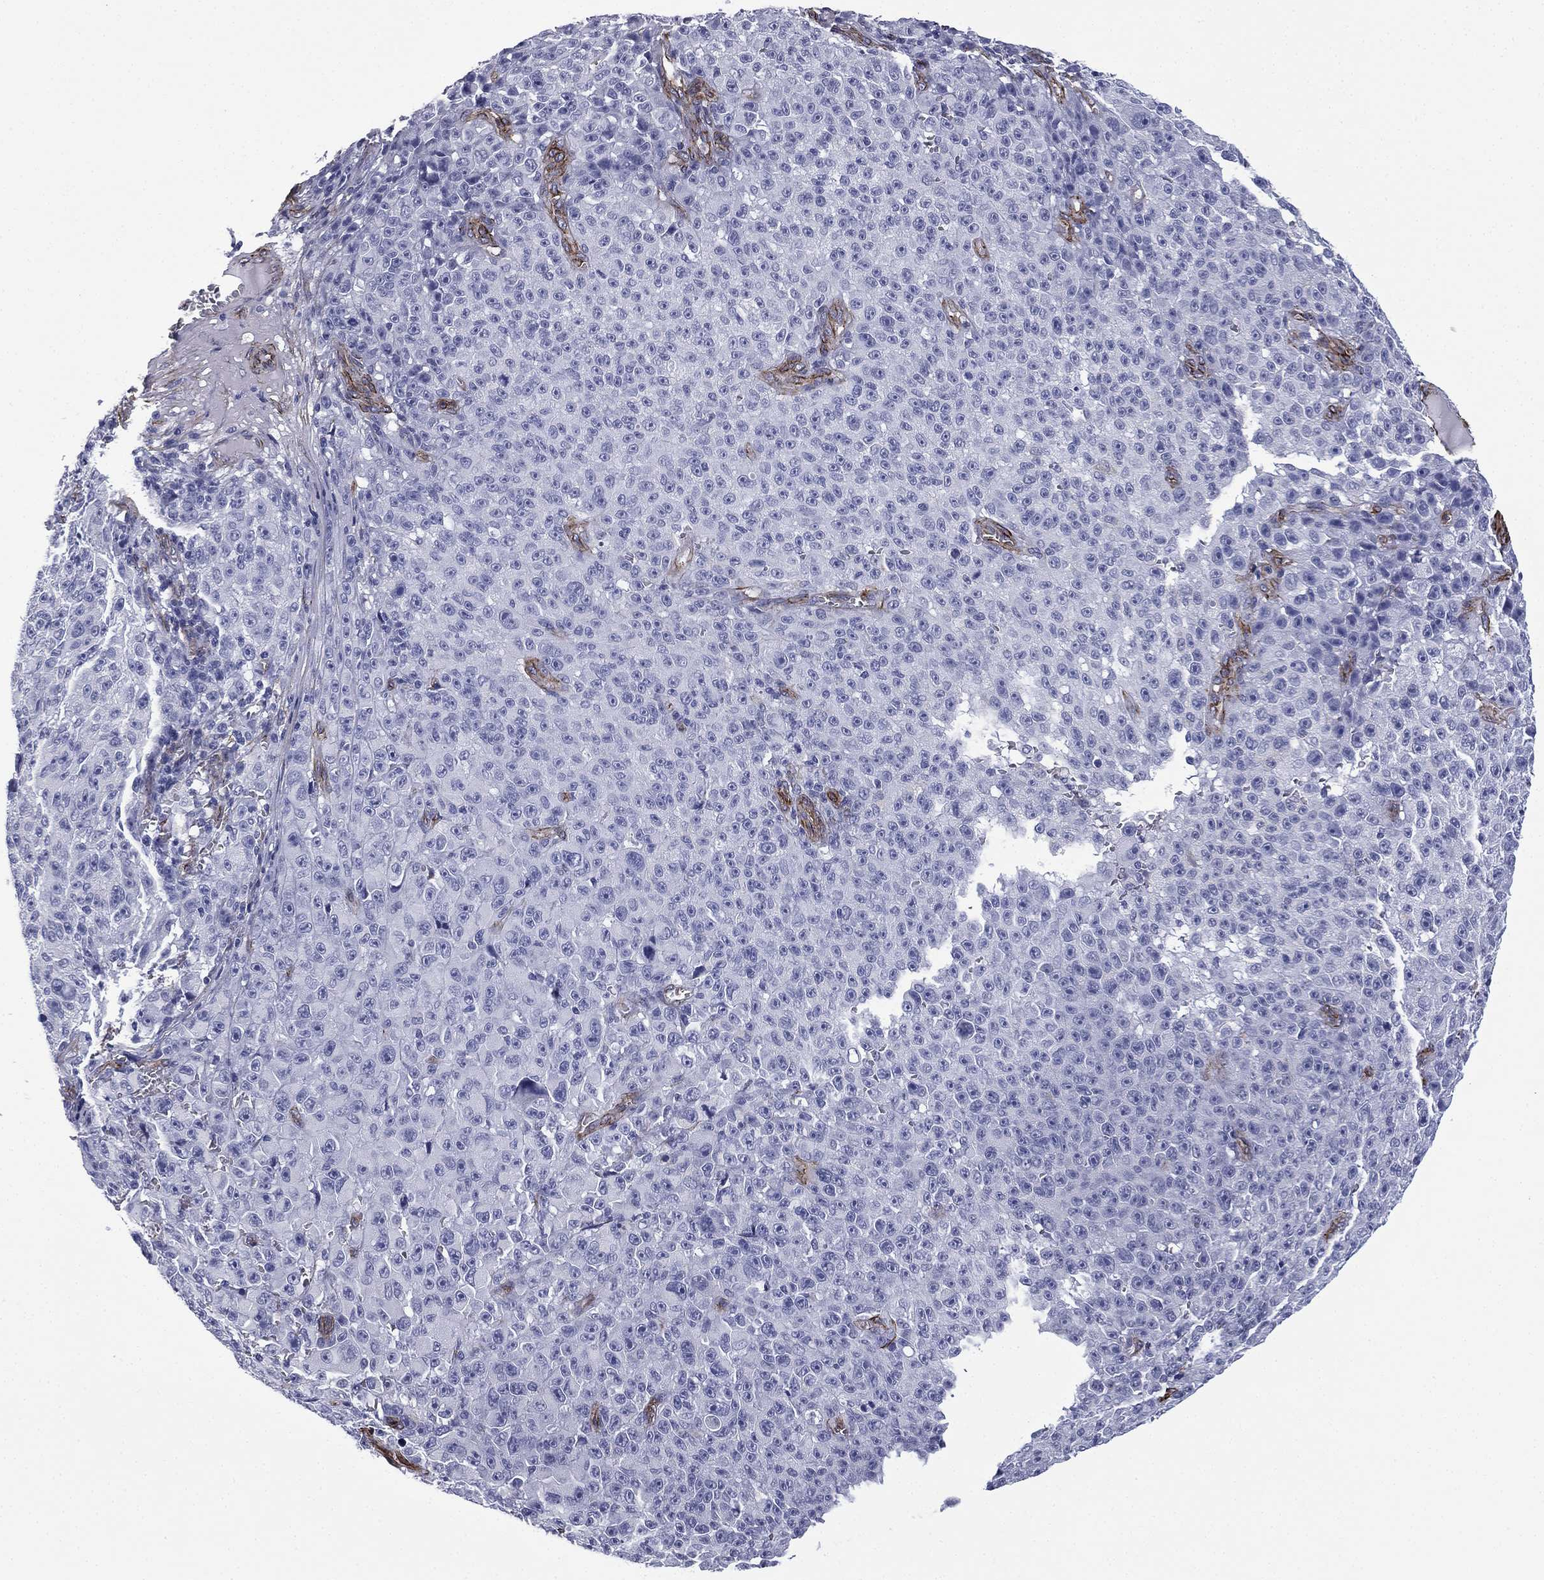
{"staining": {"intensity": "negative", "quantity": "none", "location": "none"}, "tissue": "melanoma", "cell_type": "Tumor cells", "image_type": "cancer", "snomed": [{"axis": "morphology", "description": "Malignant melanoma, NOS"}, {"axis": "topography", "description": "Skin"}], "caption": "The histopathology image displays no staining of tumor cells in melanoma.", "gene": "CAVIN3", "patient": {"sex": "female", "age": 82}}